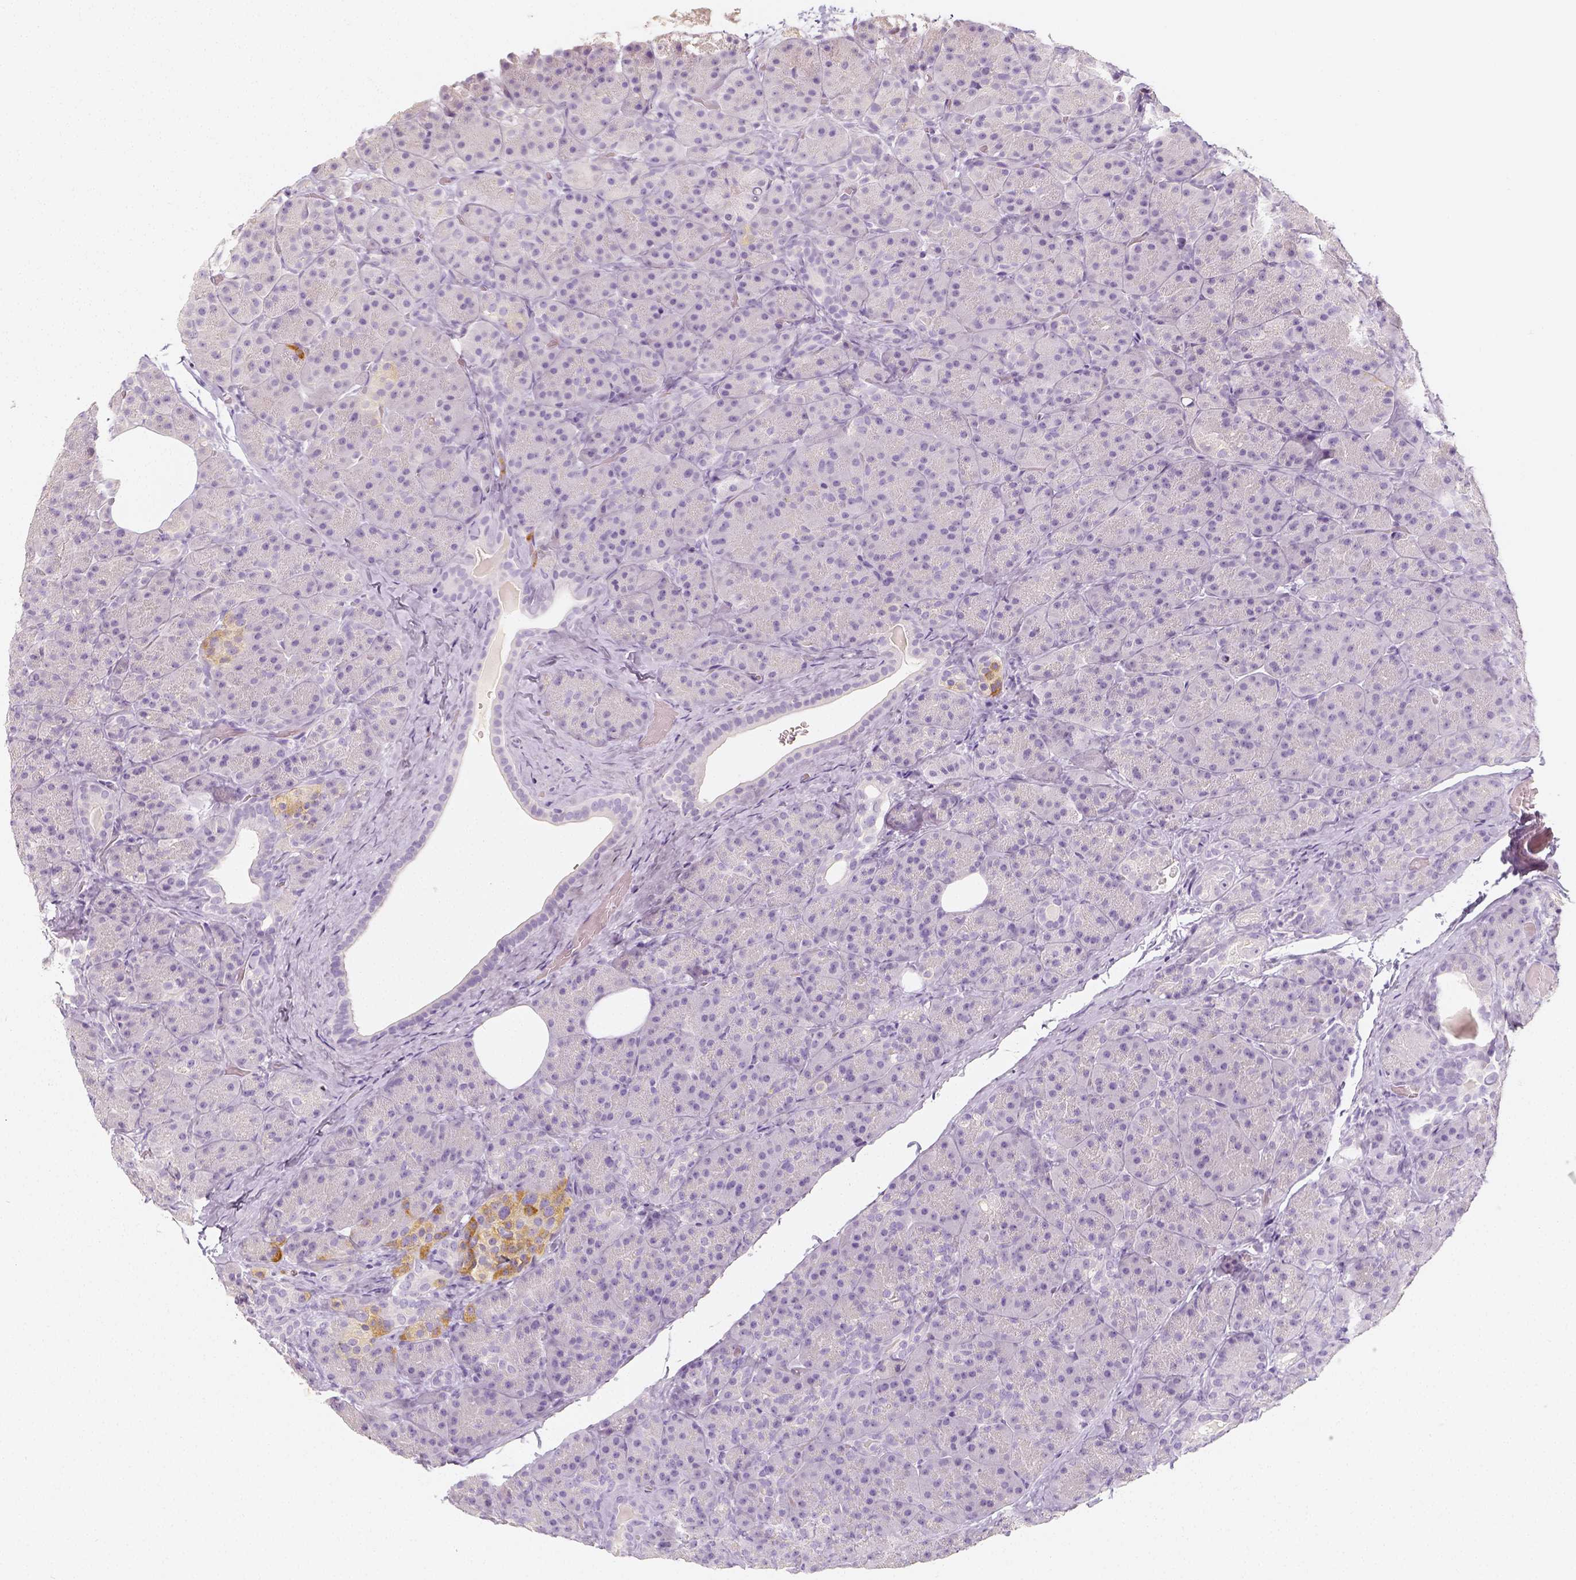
{"staining": {"intensity": "negative", "quantity": "none", "location": "none"}, "tissue": "pancreas", "cell_type": "Exocrine glandular cells", "image_type": "normal", "snomed": [{"axis": "morphology", "description": "Normal tissue, NOS"}, {"axis": "topography", "description": "Pancreas"}], "caption": "Pancreas was stained to show a protein in brown. There is no significant staining in exocrine glandular cells. (IHC, brightfield microscopy, high magnification).", "gene": "NECAB2", "patient": {"sex": "male", "age": 57}}